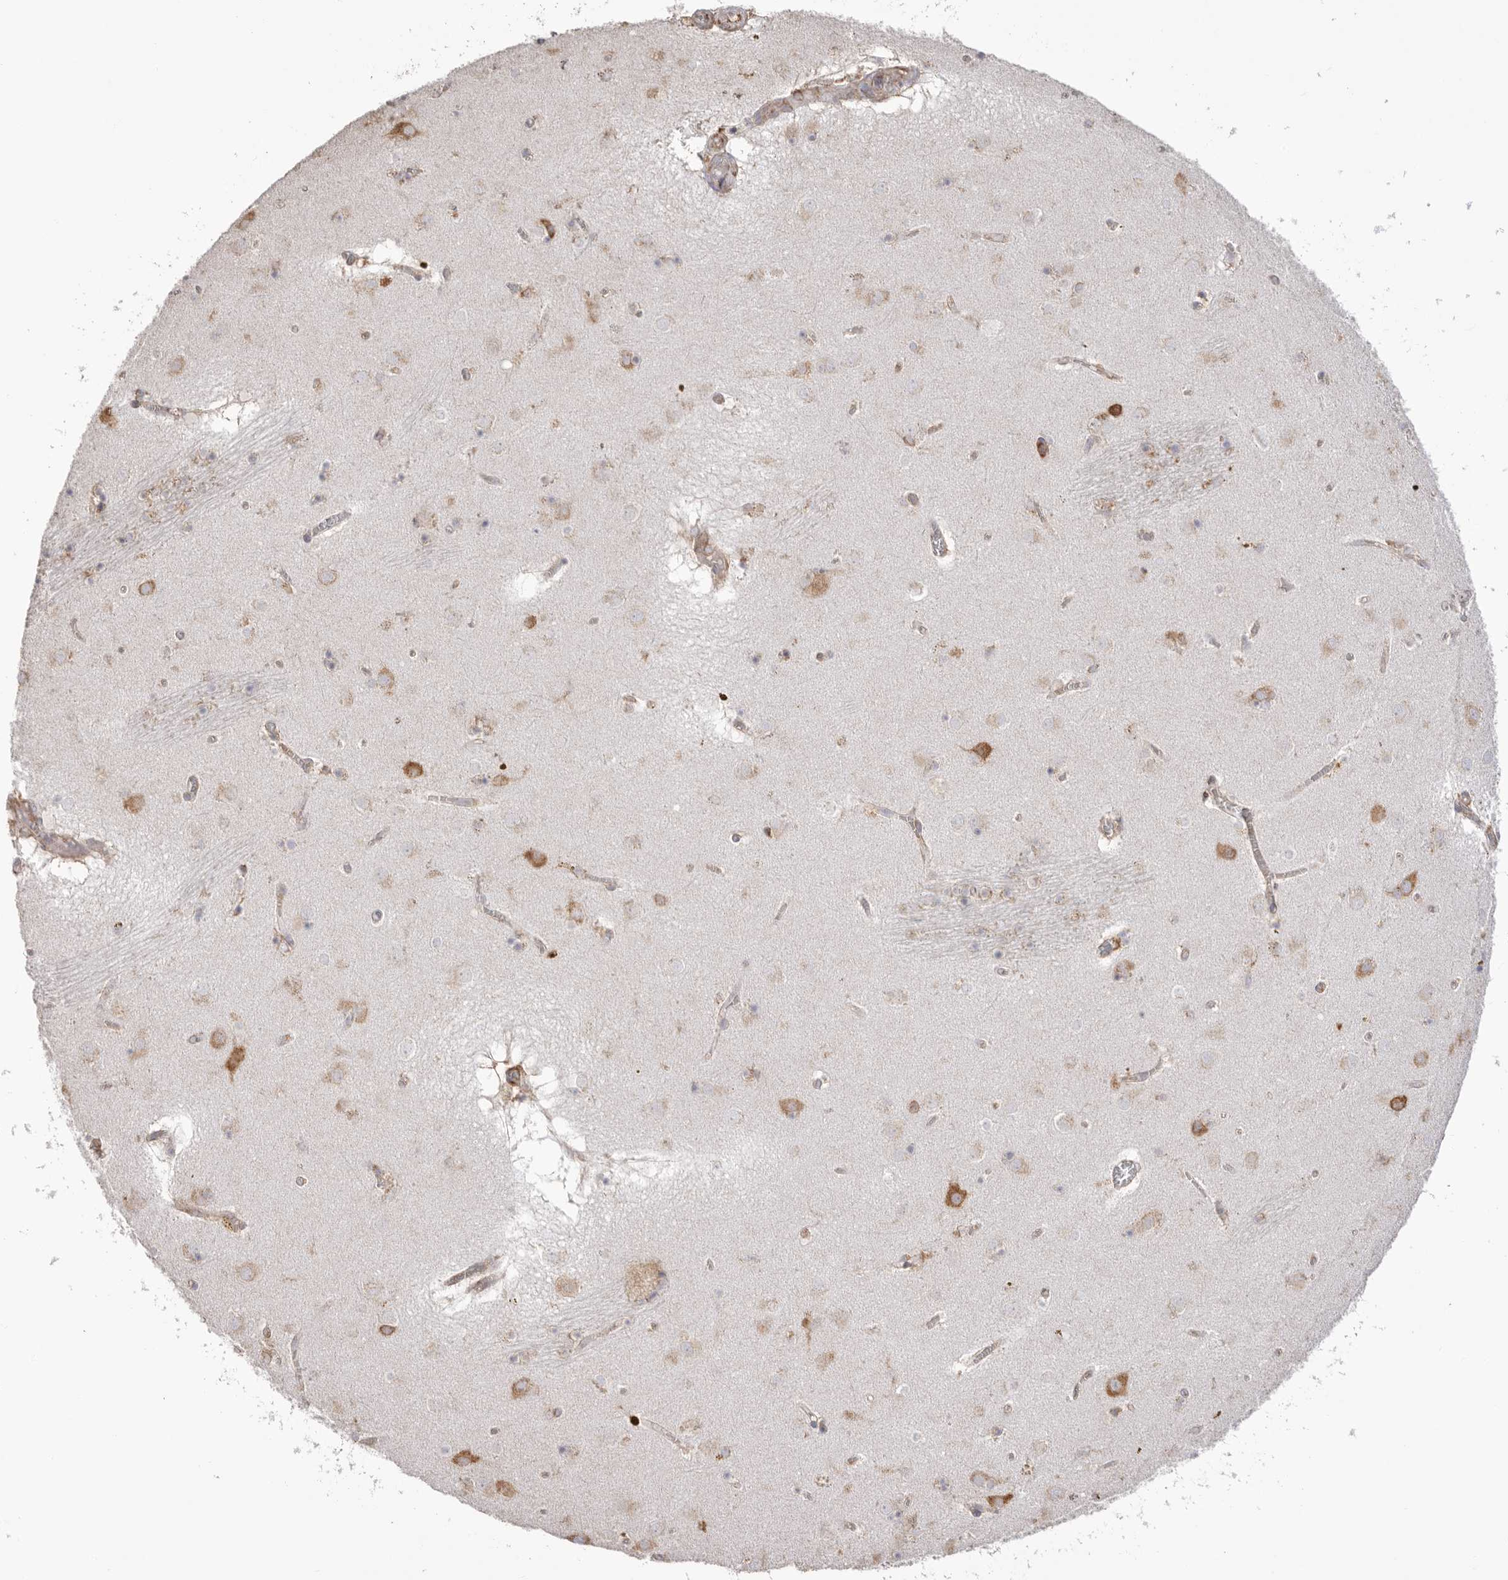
{"staining": {"intensity": "moderate", "quantity": "<25%", "location": "cytoplasmic/membranous"}, "tissue": "caudate", "cell_type": "Glial cells", "image_type": "normal", "snomed": [{"axis": "morphology", "description": "Normal tissue, NOS"}, {"axis": "topography", "description": "Lateral ventricle wall"}], "caption": "Immunohistochemical staining of unremarkable caudate displays <25% levels of moderate cytoplasmic/membranous protein positivity in approximately <25% of glial cells. Nuclei are stained in blue.", "gene": "SERBP1", "patient": {"sex": "male", "age": 70}}